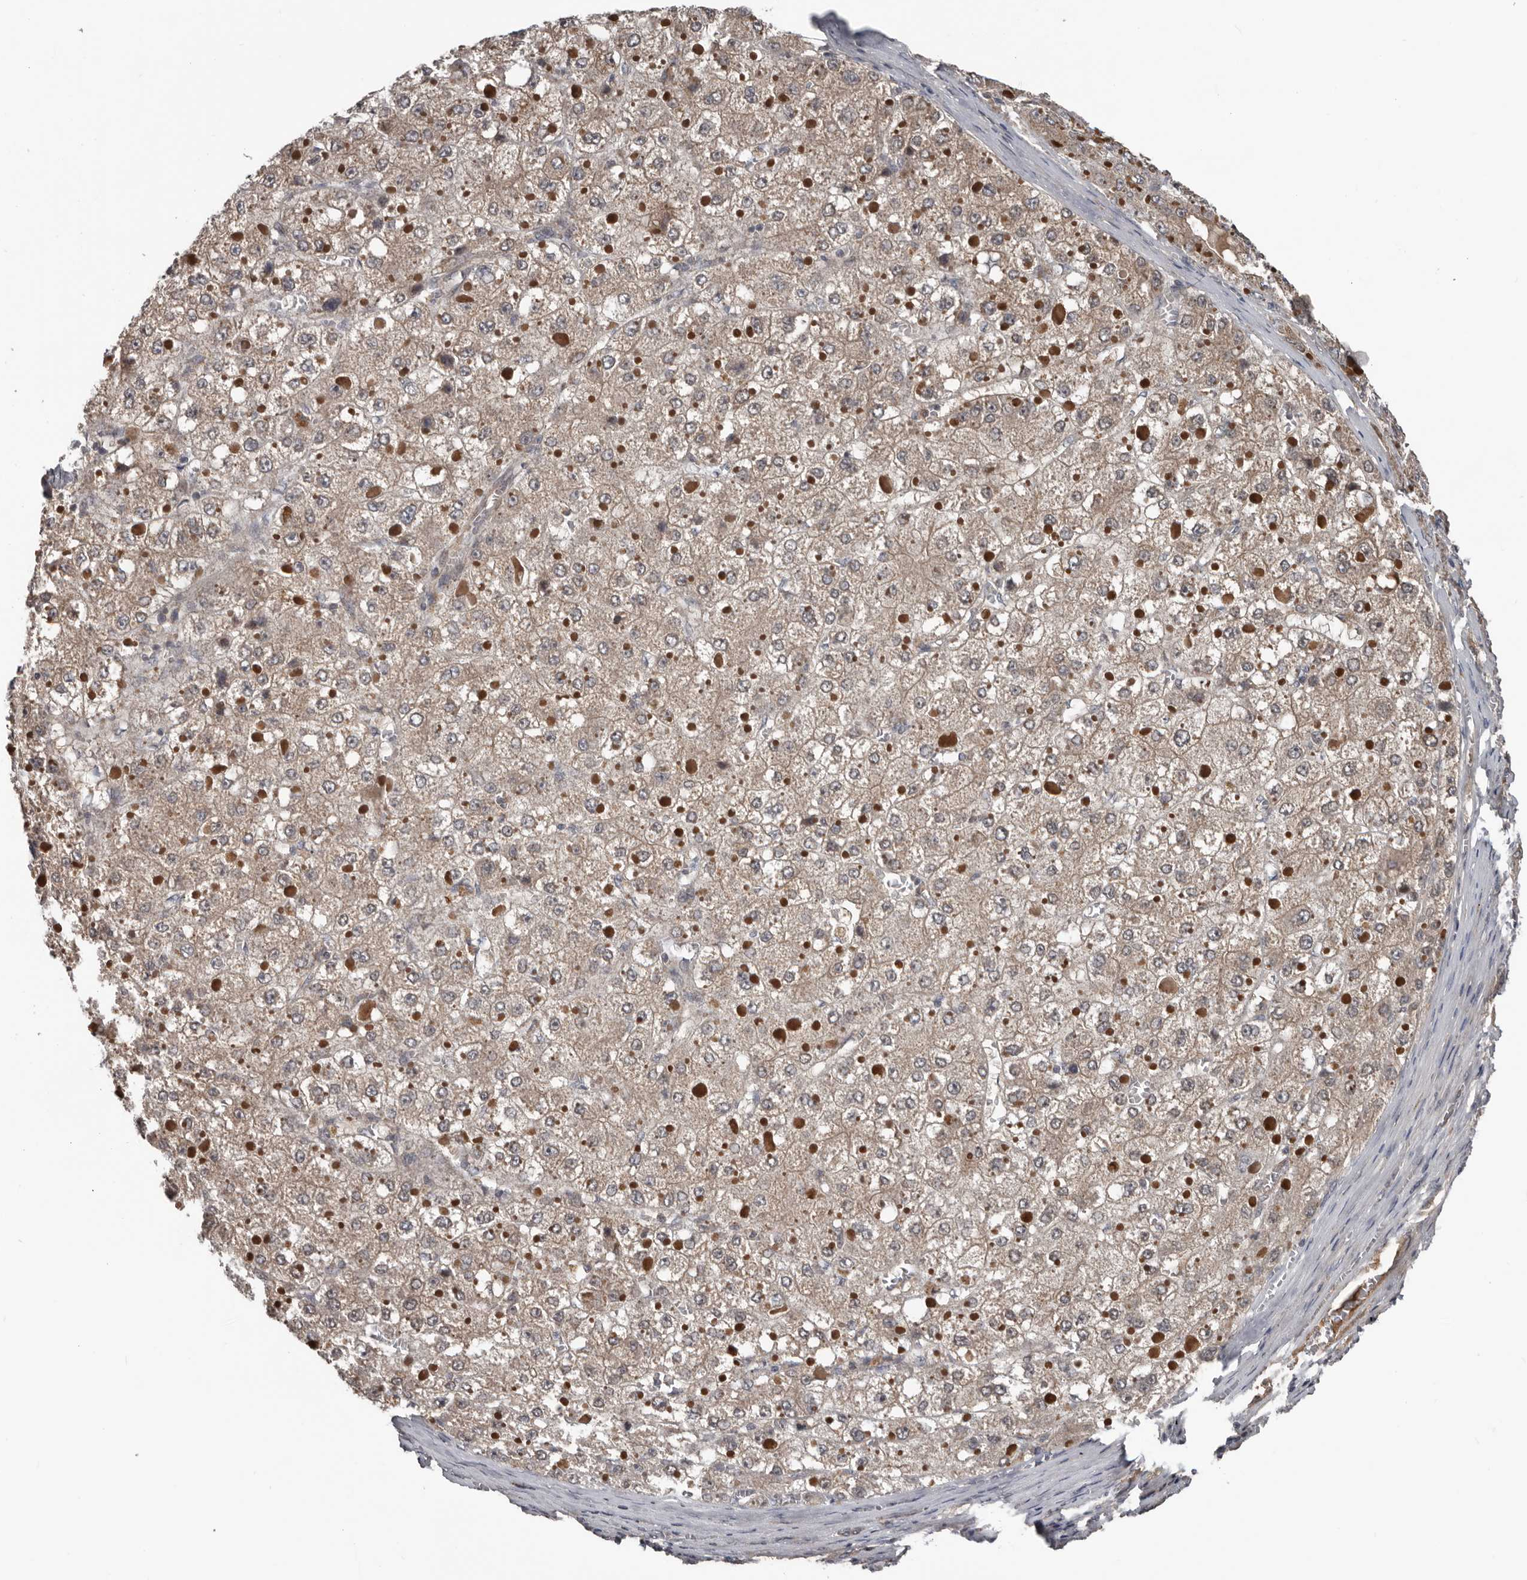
{"staining": {"intensity": "weak", "quantity": "25%-75%", "location": "cytoplasmic/membranous"}, "tissue": "liver cancer", "cell_type": "Tumor cells", "image_type": "cancer", "snomed": [{"axis": "morphology", "description": "Carcinoma, Hepatocellular, NOS"}, {"axis": "topography", "description": "Liver"}], "caption": "The image exhibits immunohistochemical staining of liver cancer (hepatocellular carcinoma). There is weak cytoplasmic/membranous positivity is present in approximately 25%-75% of tumor cells.", "gene": "DNAJB4", "patient": {"sex": "female", "age": 73}}